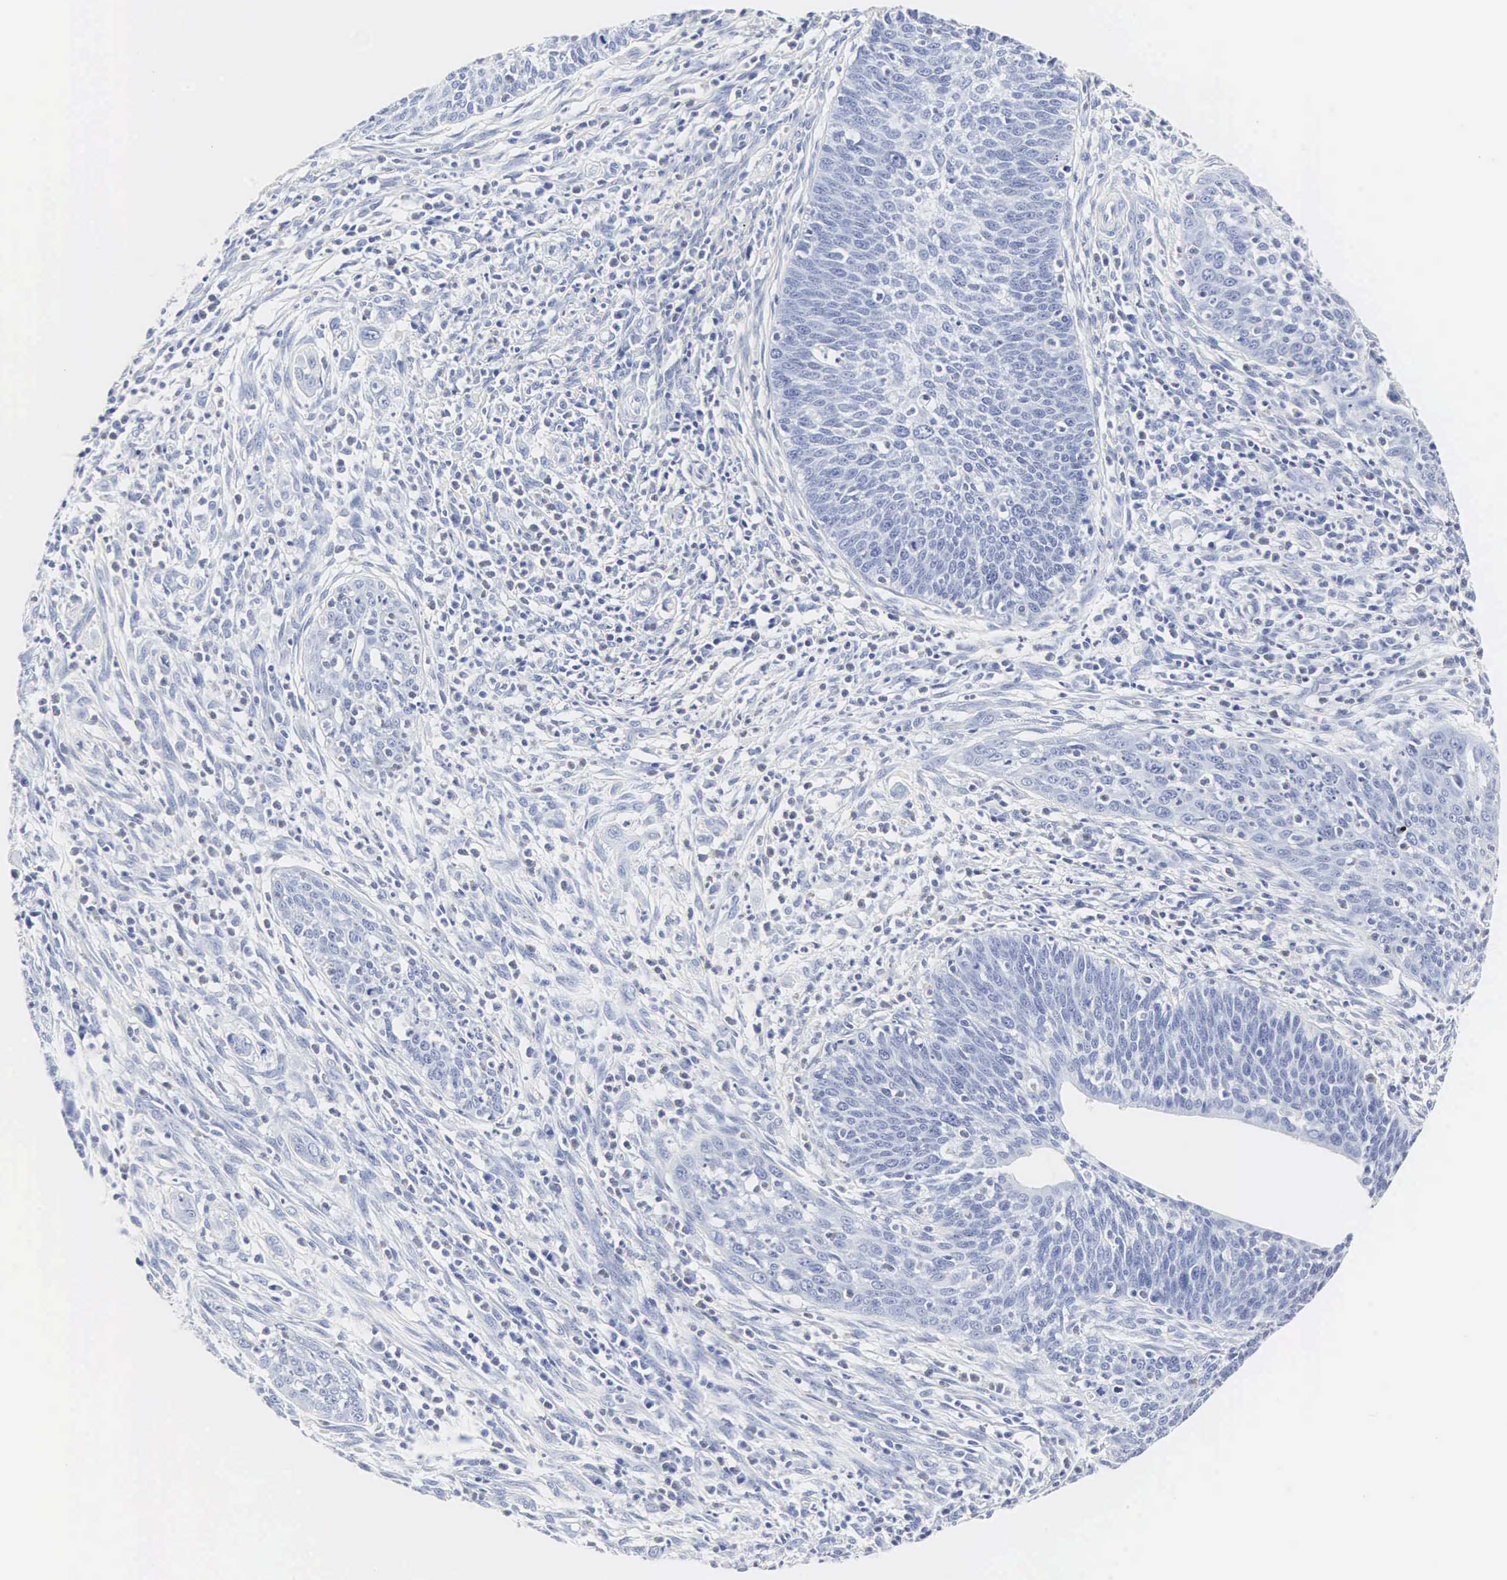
{"staining": {"intensity": "negative", "quantity": "none", "location": "none"}, "tissue": "cervical cancer", "cell_type": "Tumor cells", "image_type": "cancer", "snomed": [{"axis": "morphology", "description": "Squamous cell carcinoma, NOS"}, {"axis": "topography", "description": "Cervix"}], "caption": "Immunohistochemistry histopathology image of human cervical squamous cell carcinoma stained for a protein (brown), which demonstrates no expression in tumor cells.", "gene": "INS", "patient": {"sex": "female", "age": 41}}